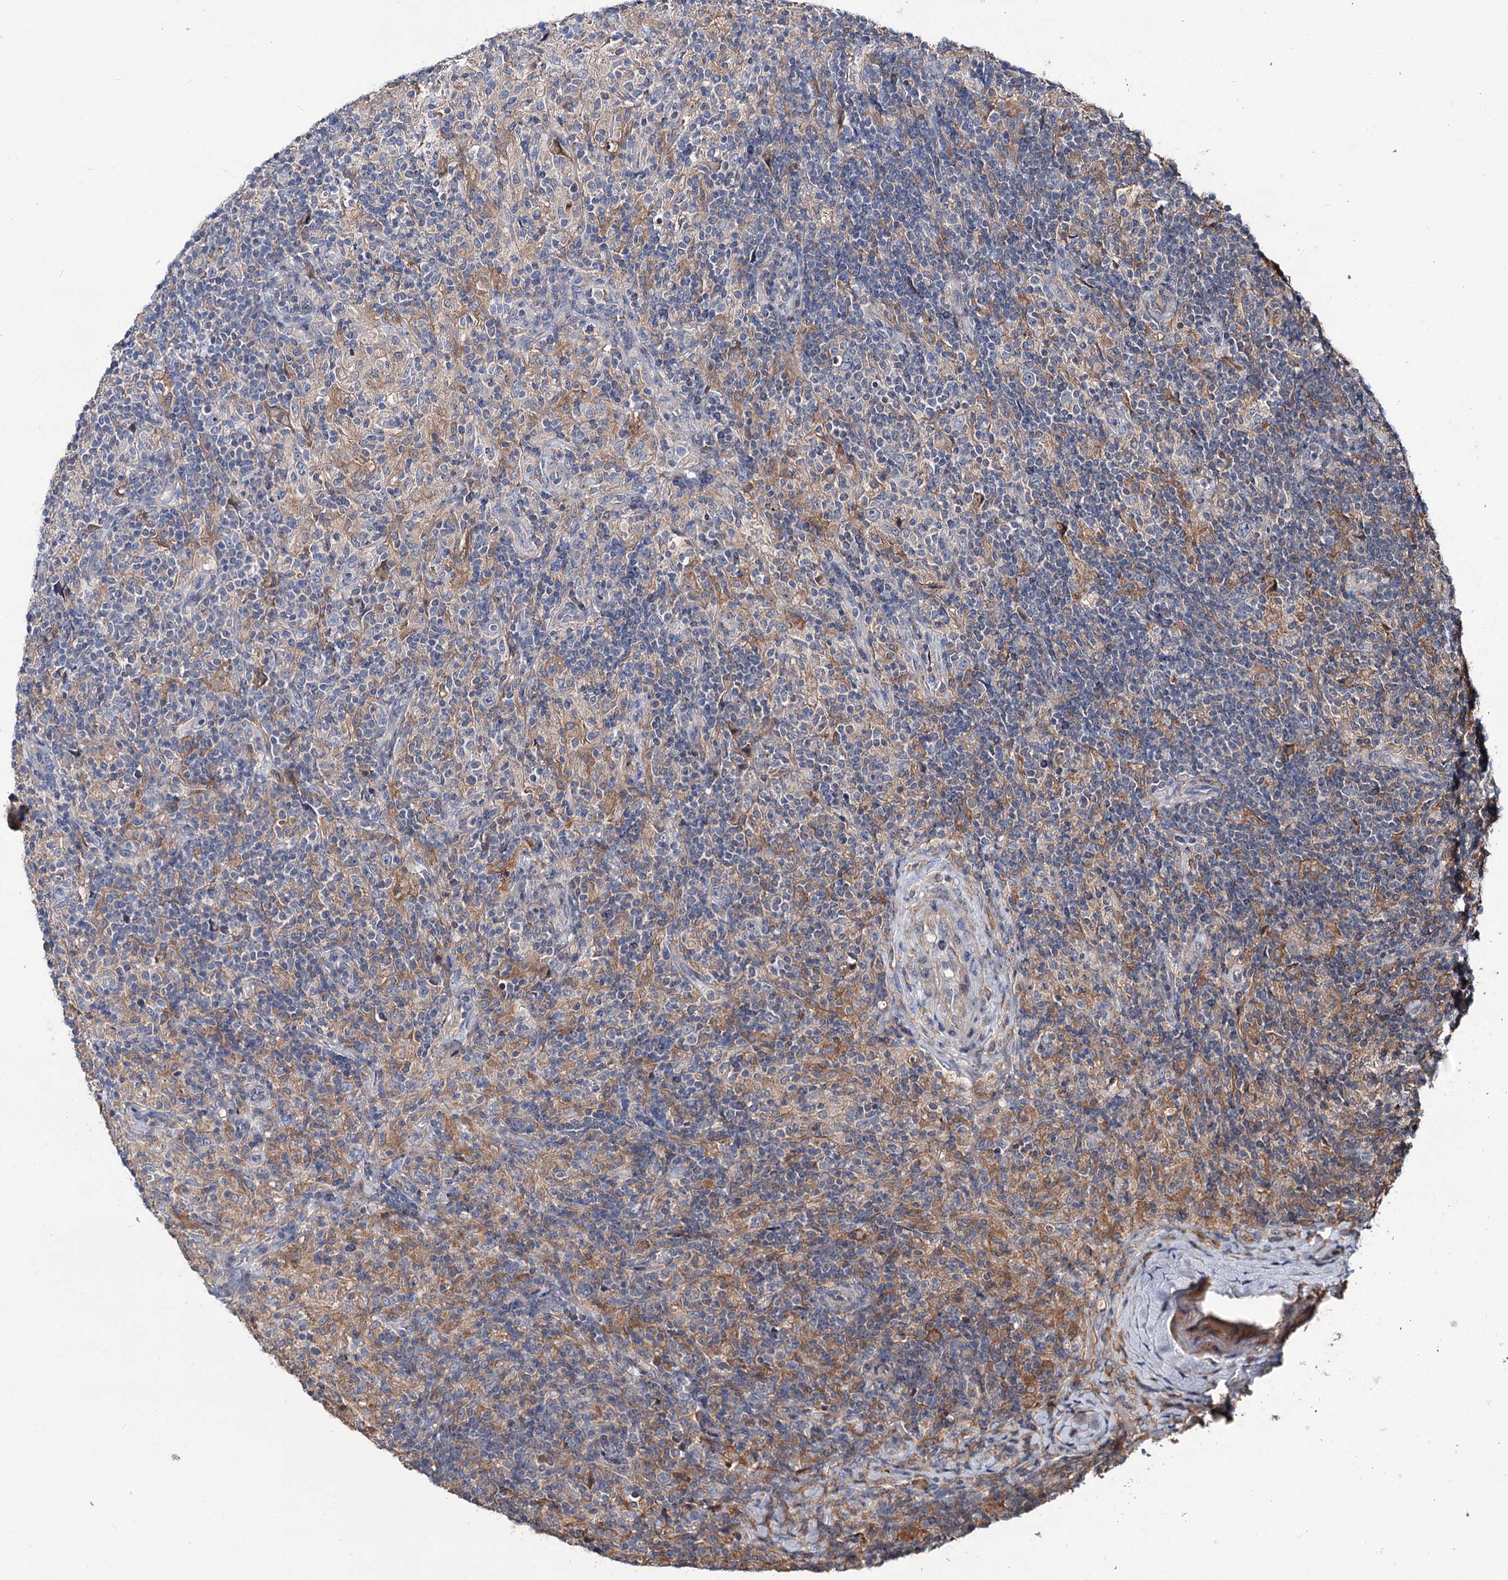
{"staining": {"intensity": "negative", "quantity": "none", "location": "none"}, "tissue": "lymphoma", "cell_type": "Tumor cells", "image_type": "cancer", "snomed": [{"axis": "morphology", "description": "Hodgkin's disease, NOS"}, {"axis": "topography", "description": "Lymph node"}], "caption": "A photomicrograph of Hodgkin's disease stained for a protein displays no brown staining in tumor cells.", "gene": "GRIP1", "patient": {"sex": "male", "age": 70}}